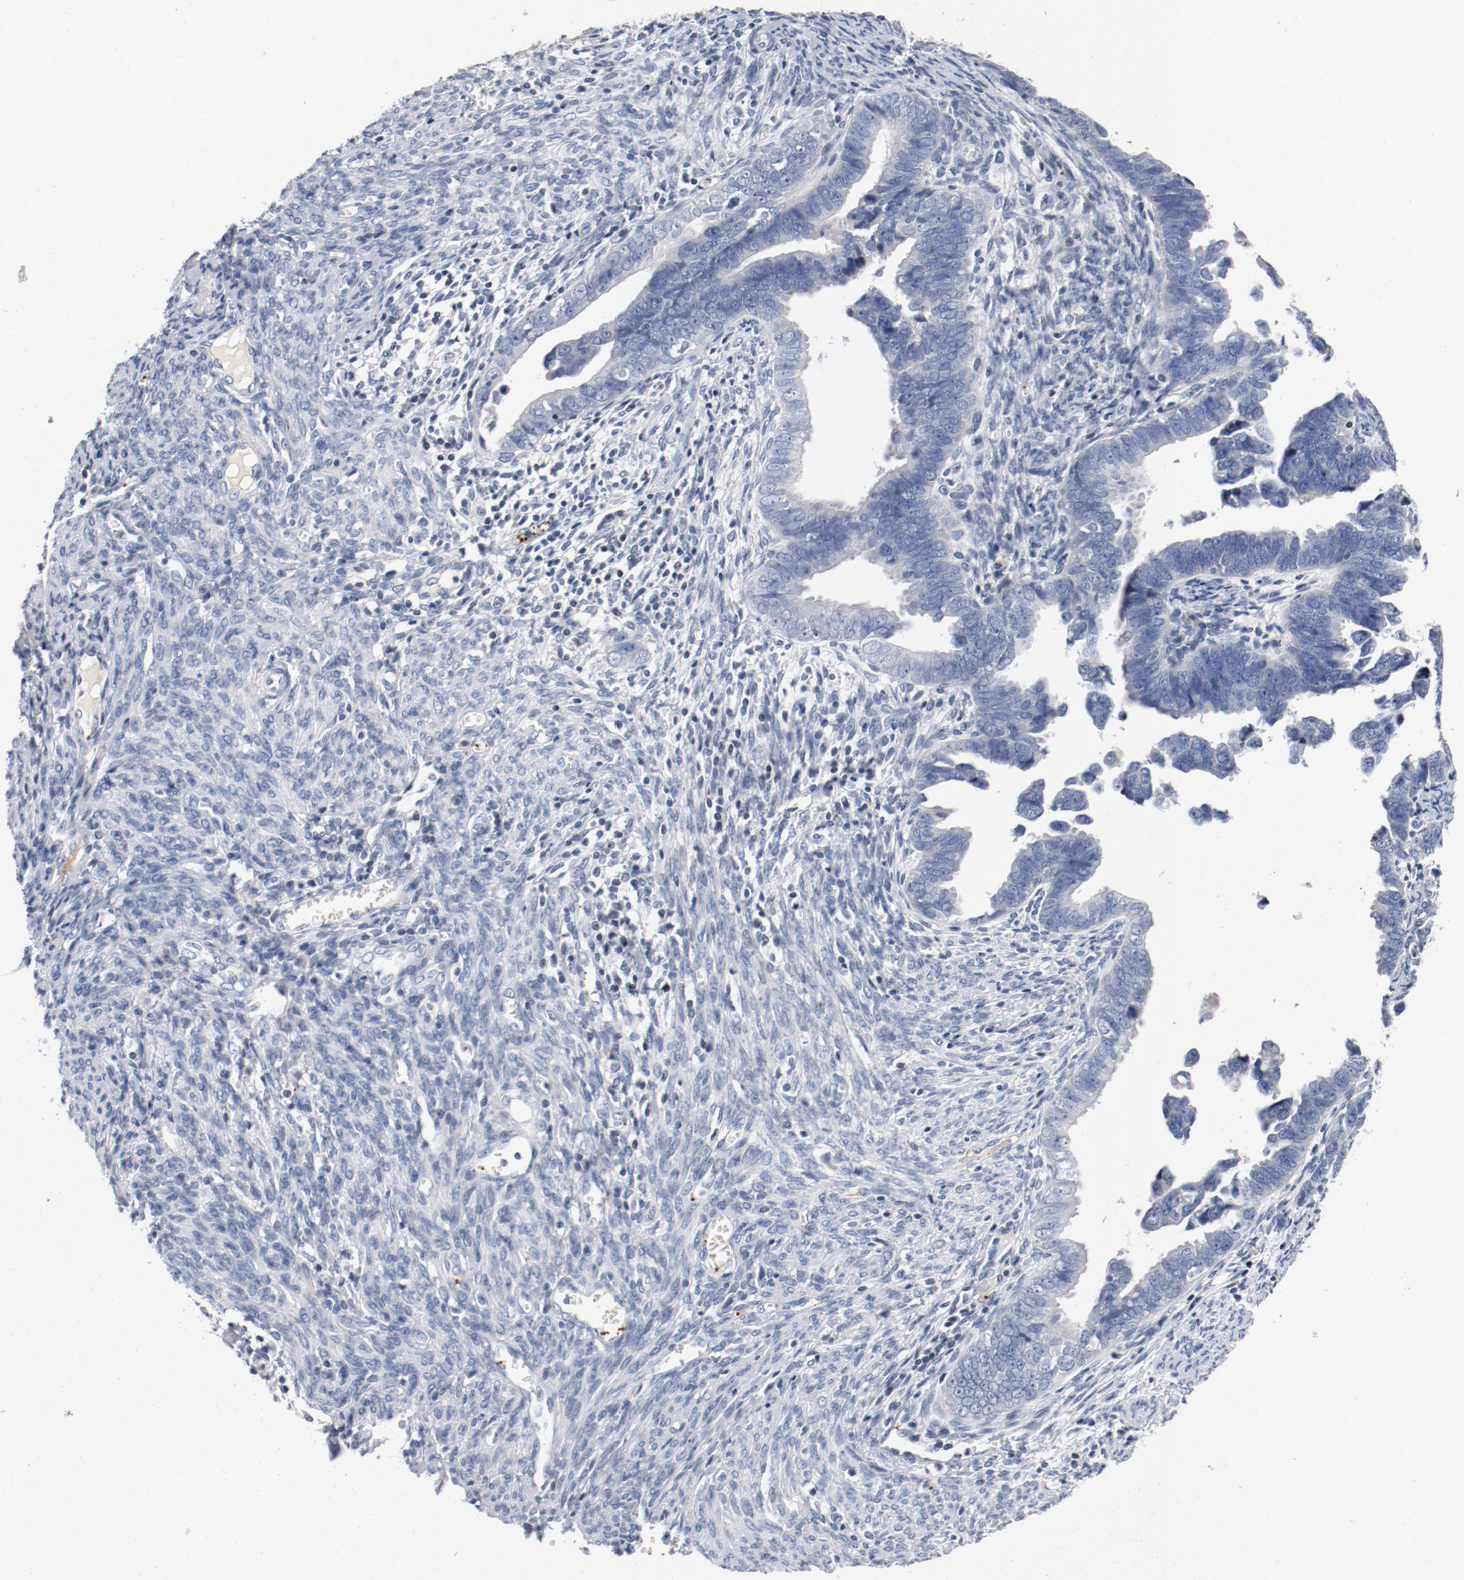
{"staining": {"intensity": "weak", "quantity": "<25%", "location": "cytoplasmic/membranous"}, "tissue": "endometrial cancer", "cell_type": "Tumor cells", "image_type": "cancer", "snomed": [{"axis": "morphology", "description": "Adenocarcinoma, NOS"}, {"axis": "topography", "description": "Endometrium"}], "caption": "Immunohistochemistry (IHC) micrograph of neoplastic tissue: endometrial cancer (adenocarcinoma) stained with DAB displays no significant protein staining in tumor cells.", "gene": "PIM1", "patient": {"sex": "female", "age": 75}}